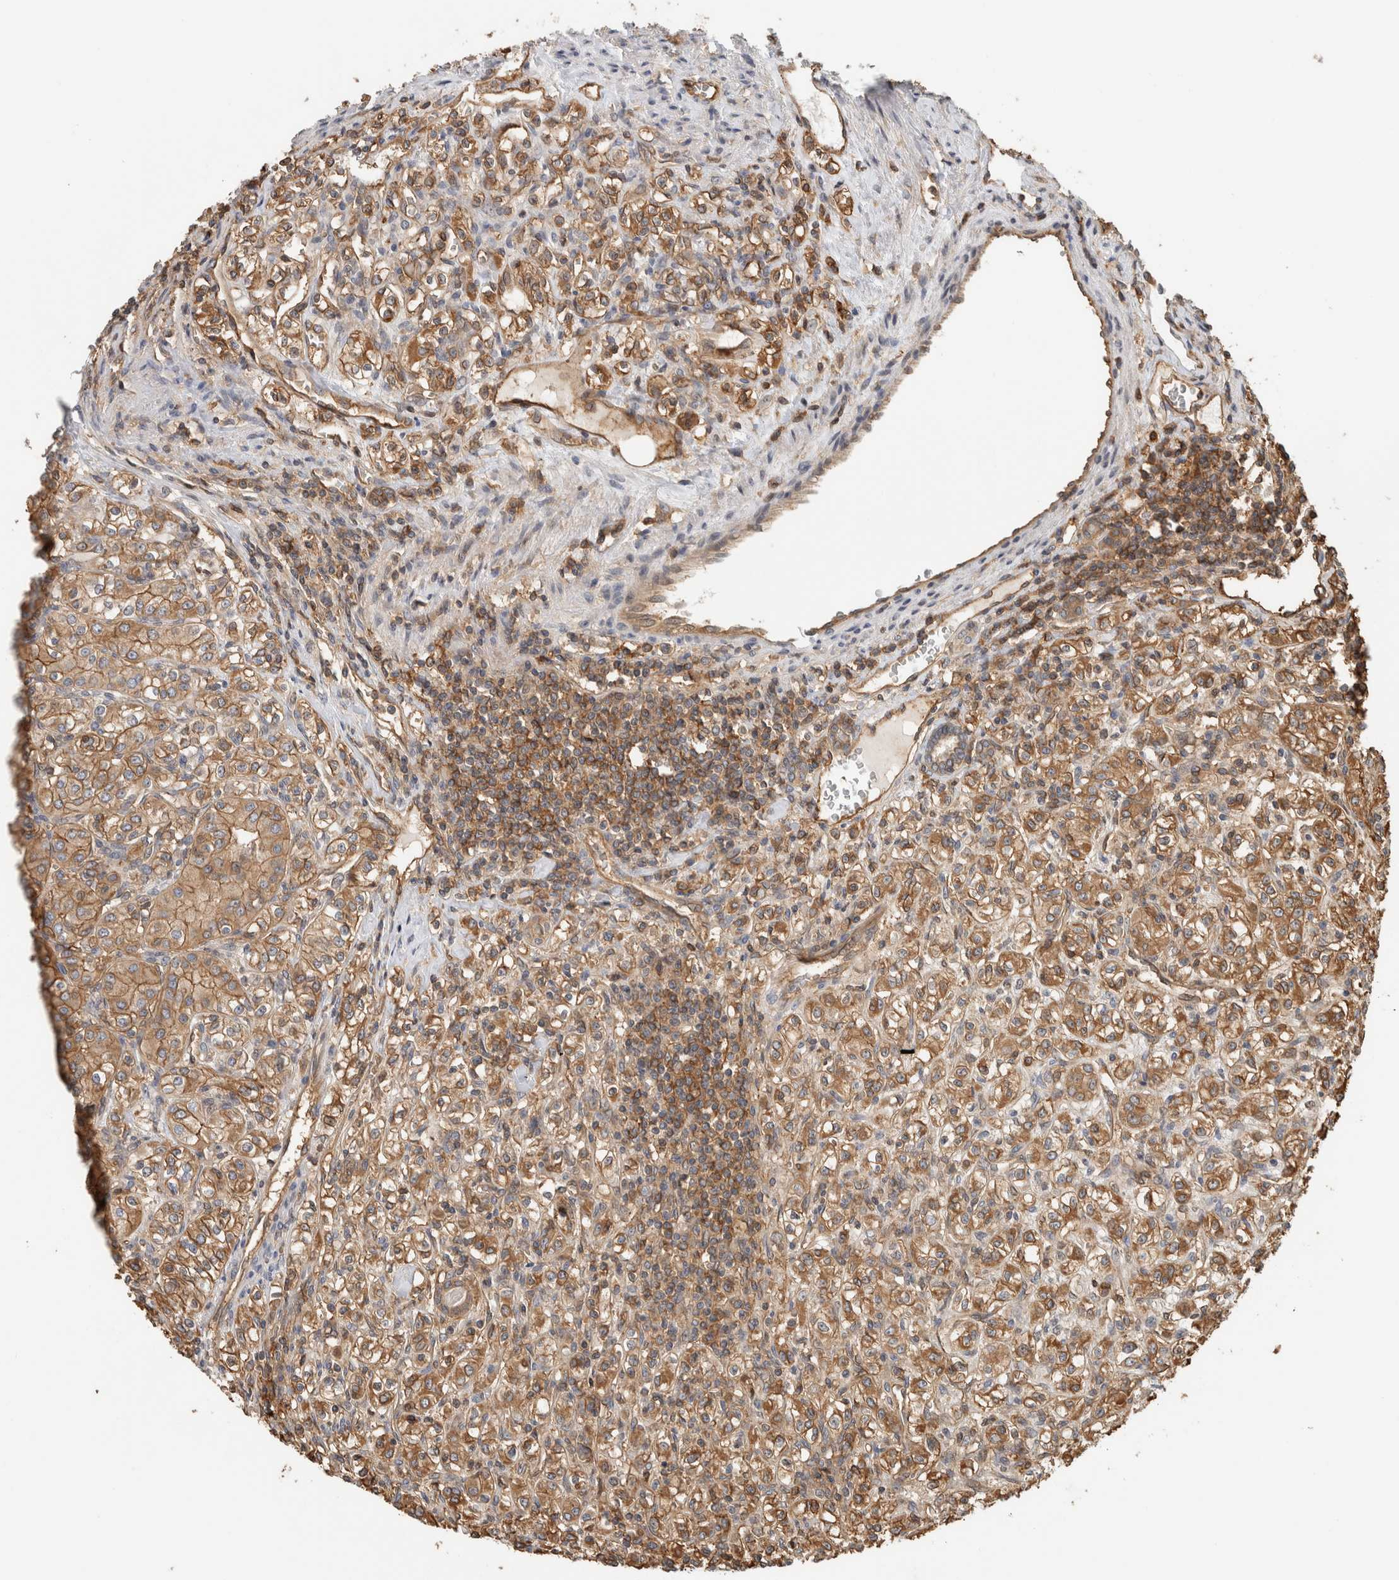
{"staining": {"intensity": "moderate", "quantity": ">75%", "location": "cytoplasmic/membranous"}, "tissue": "renal cancer", "cell_type": "Tumor cells", "image_type": "cancer", "snomed": [{"axis": "morphology", "description": "Adenocarcinoma, NOS"}, {"axis": "topography", "description": "Kidney"}], "caption": "IHC photomicrograph of neoplastic tissue: human renal cancer (adenocarcinoma) stained using immunohistochemistry (IHC) displays medium levels of moderate protein expression localized specifically in the cytoplasmic/membranous of tumor cells, appearing as a cytoplasmic/membranous brown color.", "gene": "PFDN4", "patient": {"sex": "male", "age": 77}}